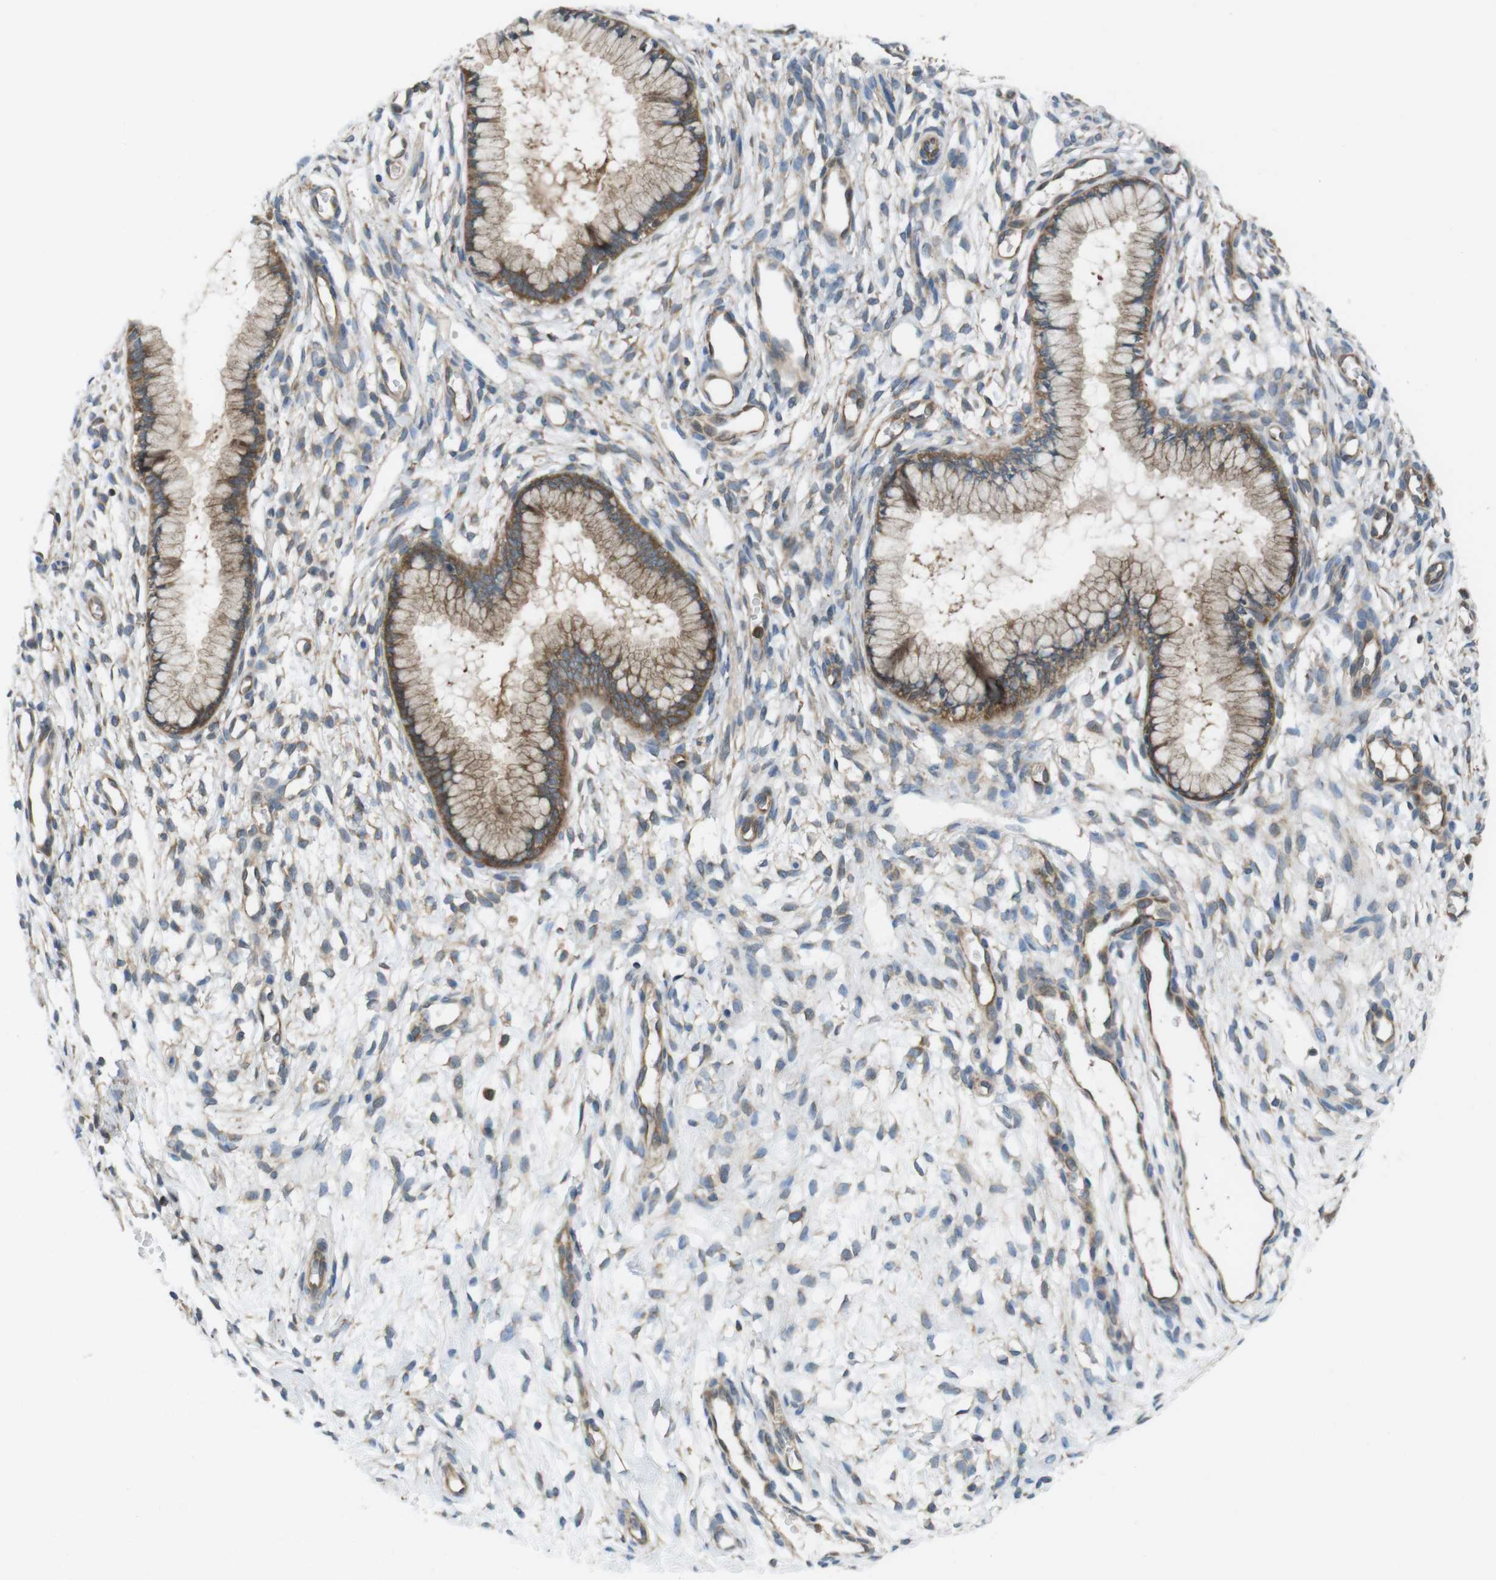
{"staining": {"intensity": "moderate", "quantity": ">75%", "location": "cytoplasmic/membranous"}, "tissue": "cervix", "cell_type": "Glandular cells", "image_type": "normal", "snomed": [{"axis": "morphology", "description": "Normal tissue, NOS"}, {"axis": "topography", "description": "Cervix"}], "caption": "Cervix stained for a protein reveals moderate cytoplasmic/membranous positivity in glandular cells. The staining was performed using DAB to visualize the protein expression in brown, while the nuclei were stained in blue with hematoxylin (Magnification: 20x).", "gene": "MTHFD1L", "patient": {"sex": "female", "age": 65}}